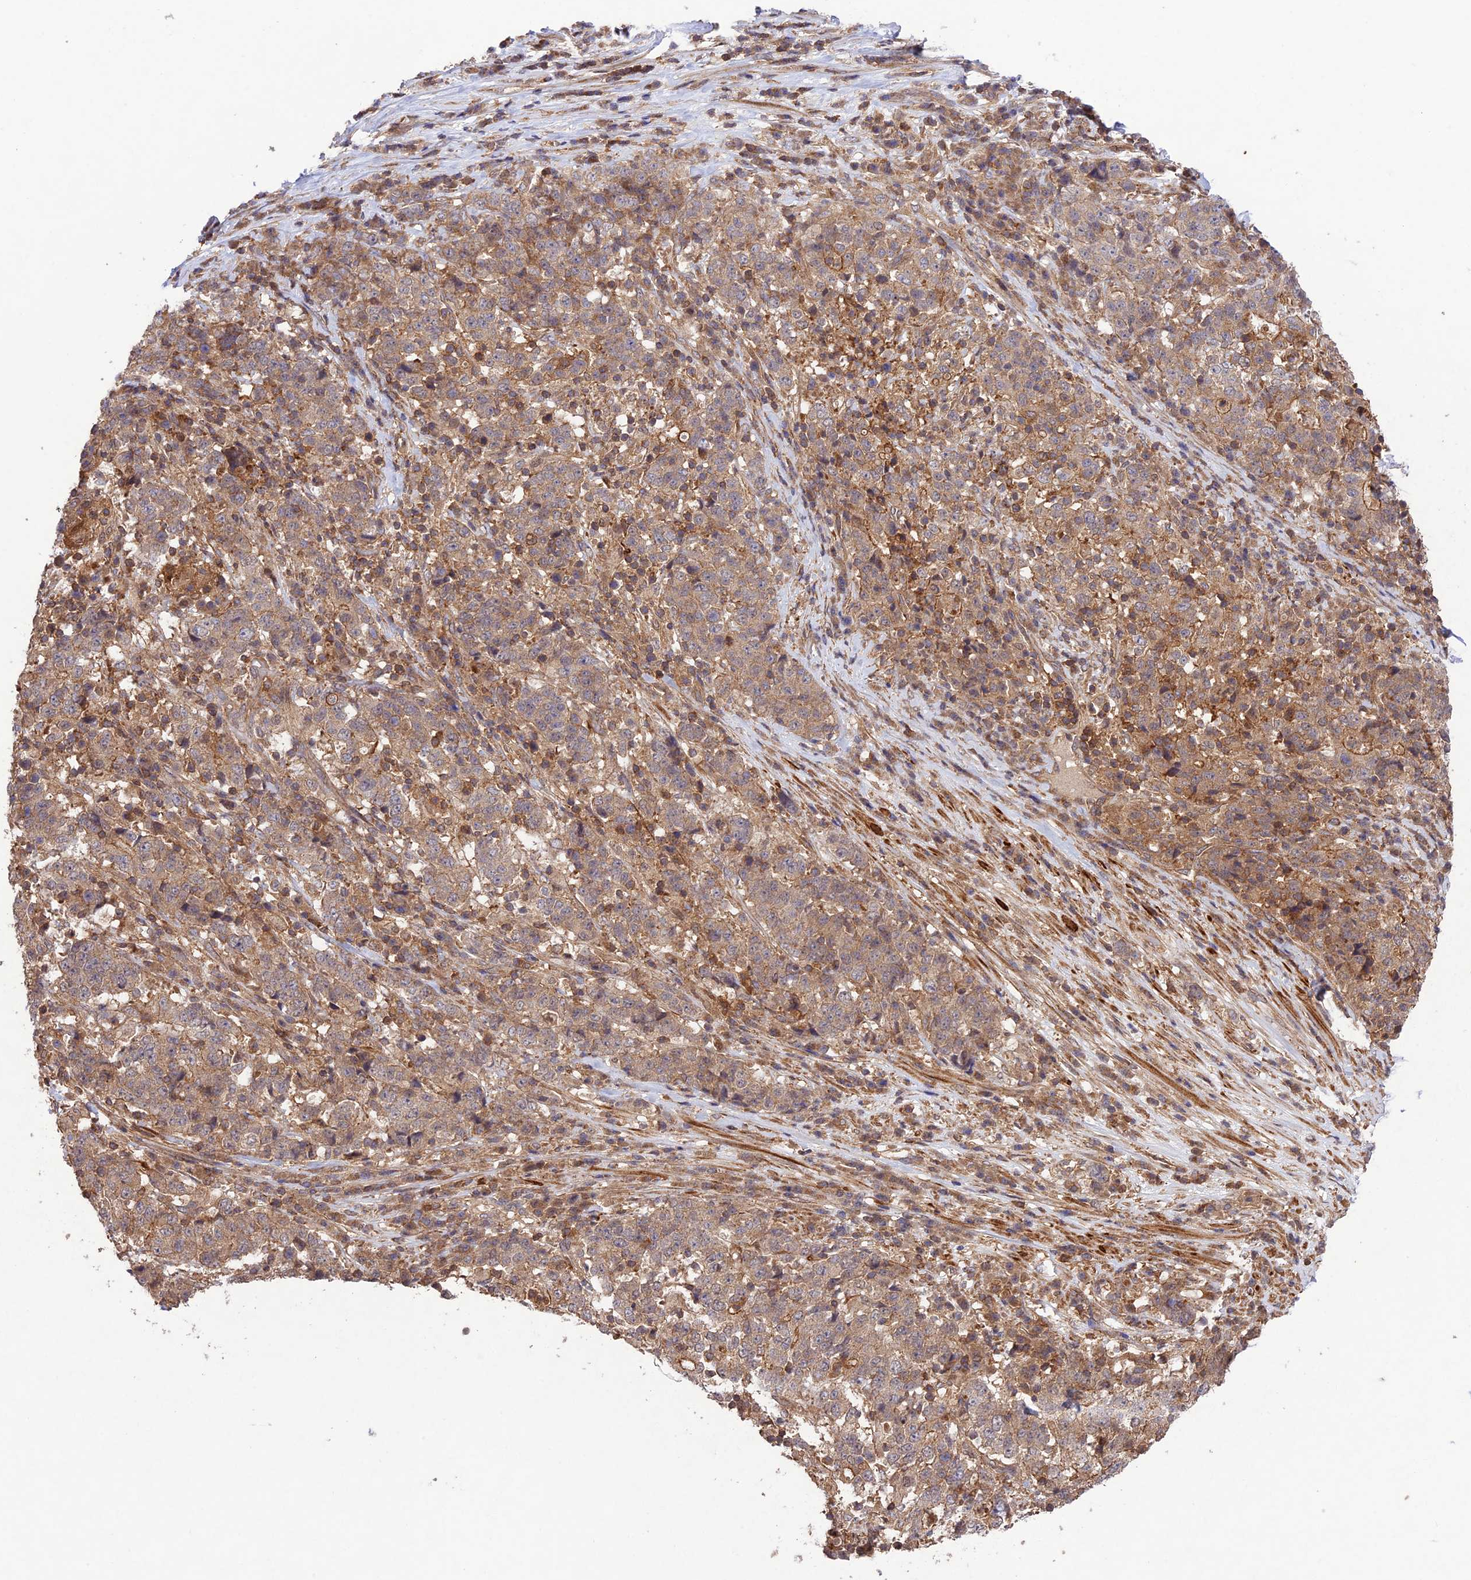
{"staining": {"intensity": "weak", "quantity": ">75%", "location": "cytoplasmic/membranous"}, "tissue": "stomach cancer", "cell_type": "Tumor cells", "image_type": "cancer", "snomed": [{"axis": "morphology", "description": "Adenocarcinoma, NOS"}, {"axis": "topography", "description": "Stomach"}], "caption": "Protein staining exhibits weak cytoplasmic/membranous positivity in about >75% of tumor cells in stomach adenocarcinoma.", "gene": "FCHSD1", "patient": {"sex": "male", "age": 59}}